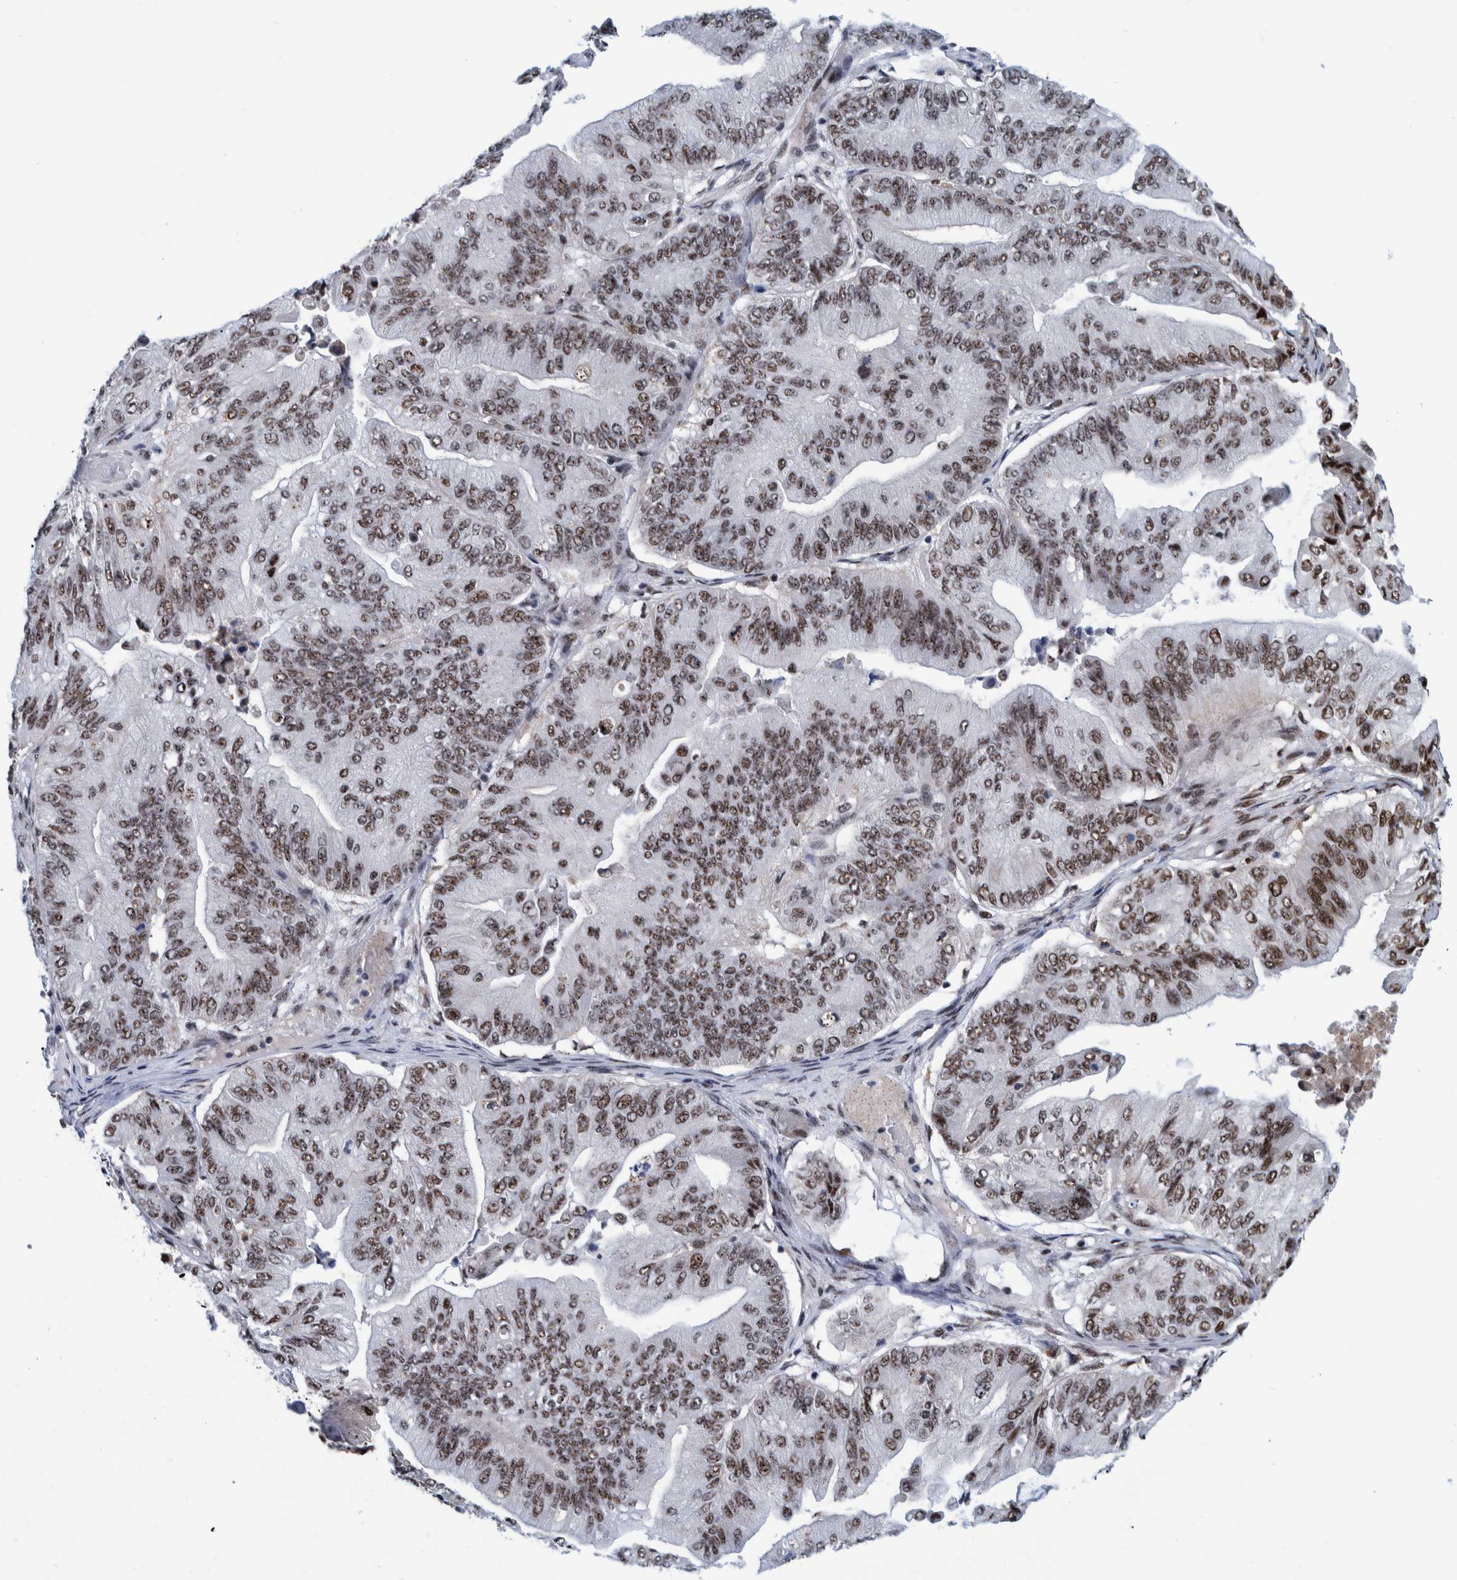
{"staining": {"intensity": "strong", "quantity": ">75%", "location": "nuclear"}, "tissue": "ovarian cancer", "cell_type": "Tumor cells", "image_type": "cancer", "snomed": [{"axis": "morphology", "description": "Cystadenocarcinoma, mucinous, NOS"}, {"axis": "topography", "description": "Ovary"}], "caption": "High-power microscopy captured an immunohistochemistry (IHC) histopathology image of ovarian cancer (mucinous cystadenocarcinoma), revealing strong nuclear staining in approximately >75% of tumor cells.", "gene": "EFTUD2", "patient": {"sex": "female", "age": 61}}